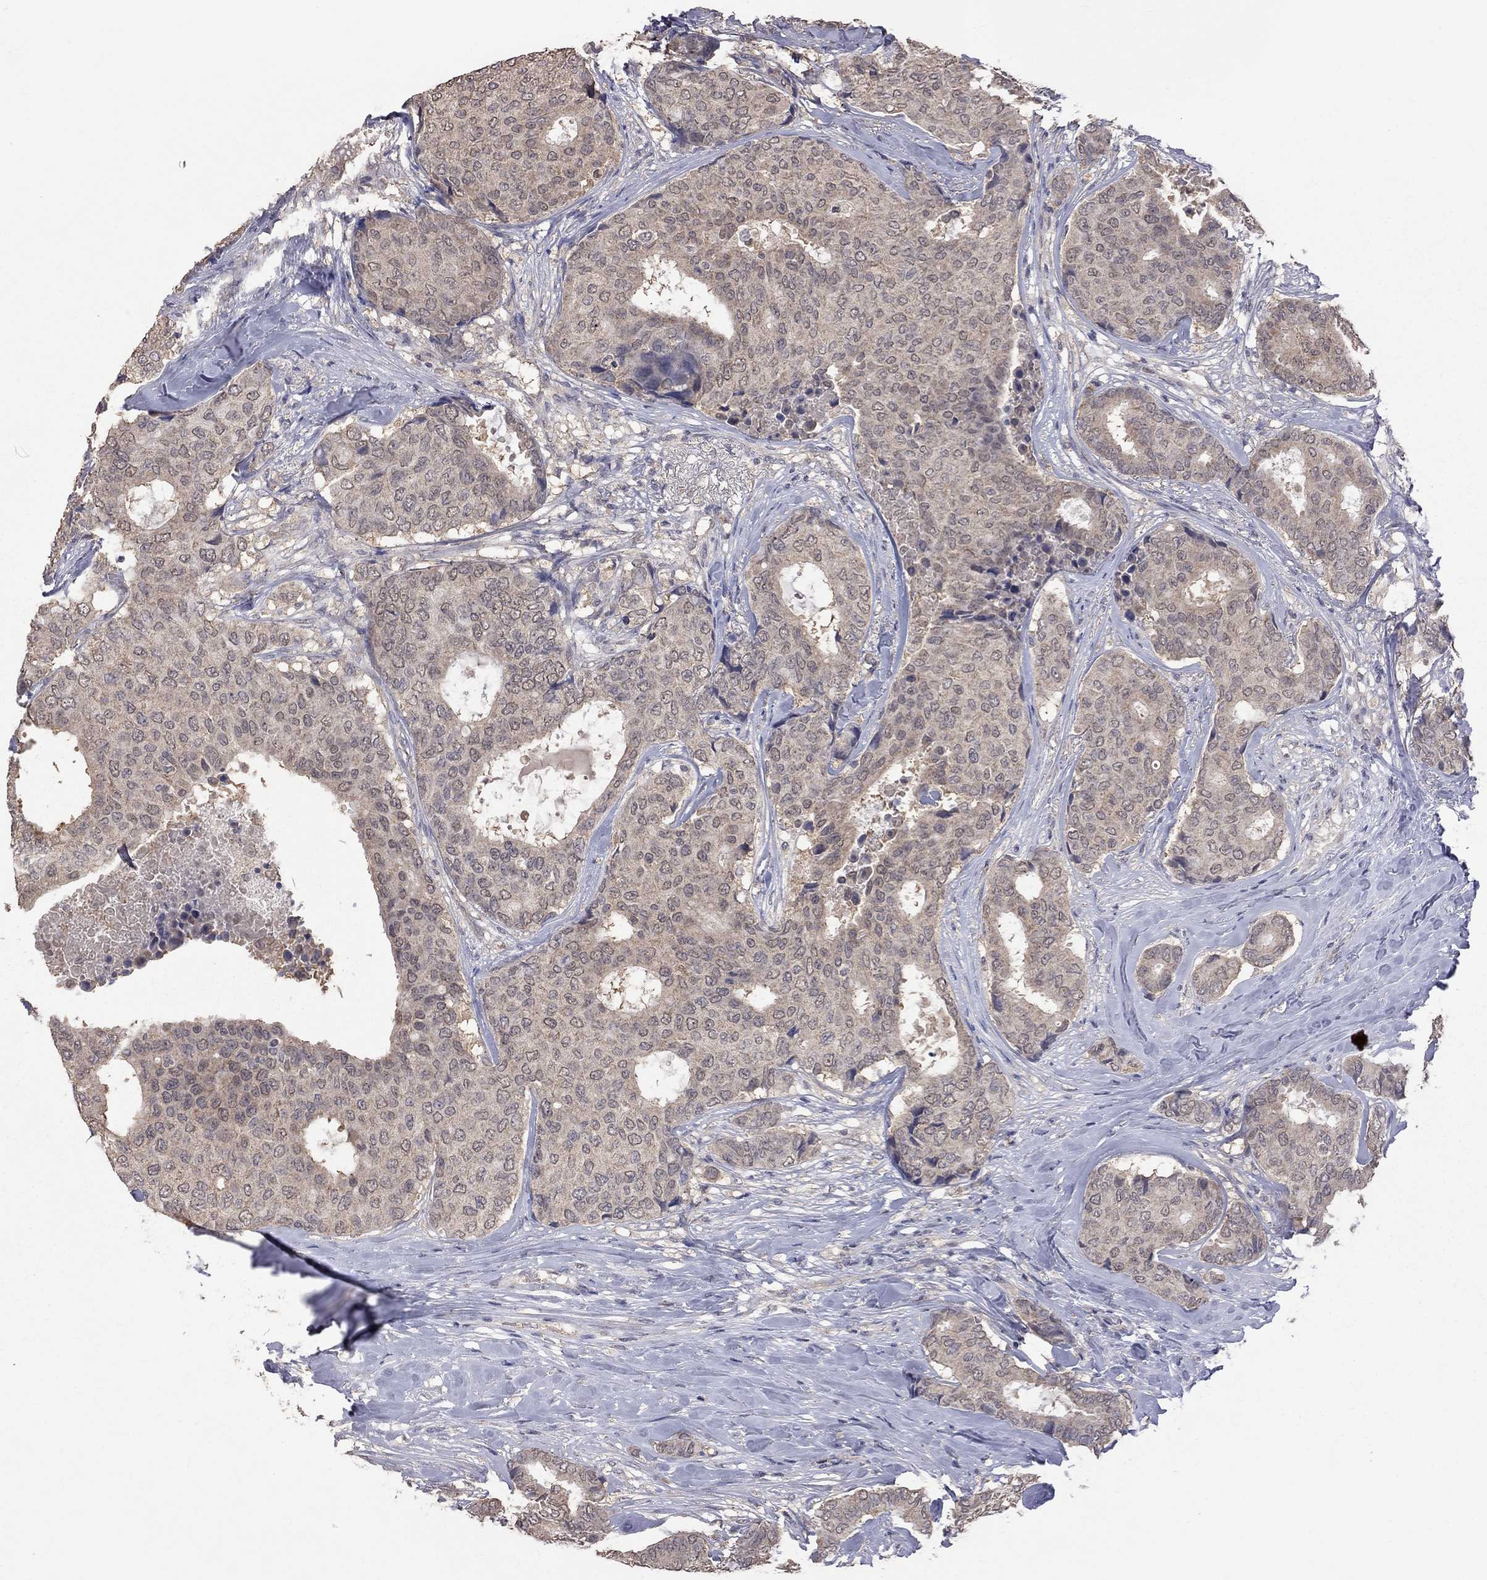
{"staining": {"intensity": "weak", "quantity": ">75%", "location": "cytoplasmic/membranous"}, "tissue": "breast cancer", "cell_type": "Tumor cells", "image_type": "cancer", "snomed": [{"axis": "morphology", "description": "Duct carcinoma"}, {"axis": "topography", "description": "Breast"}], "caption": "Human breast cancer stained for a protein (brown) displays weak cytoplasmic/membranous positive staining in about >75% of tumor cells.", "gene": "HTR6", "patient": {"sex": "female", "age": 75}}